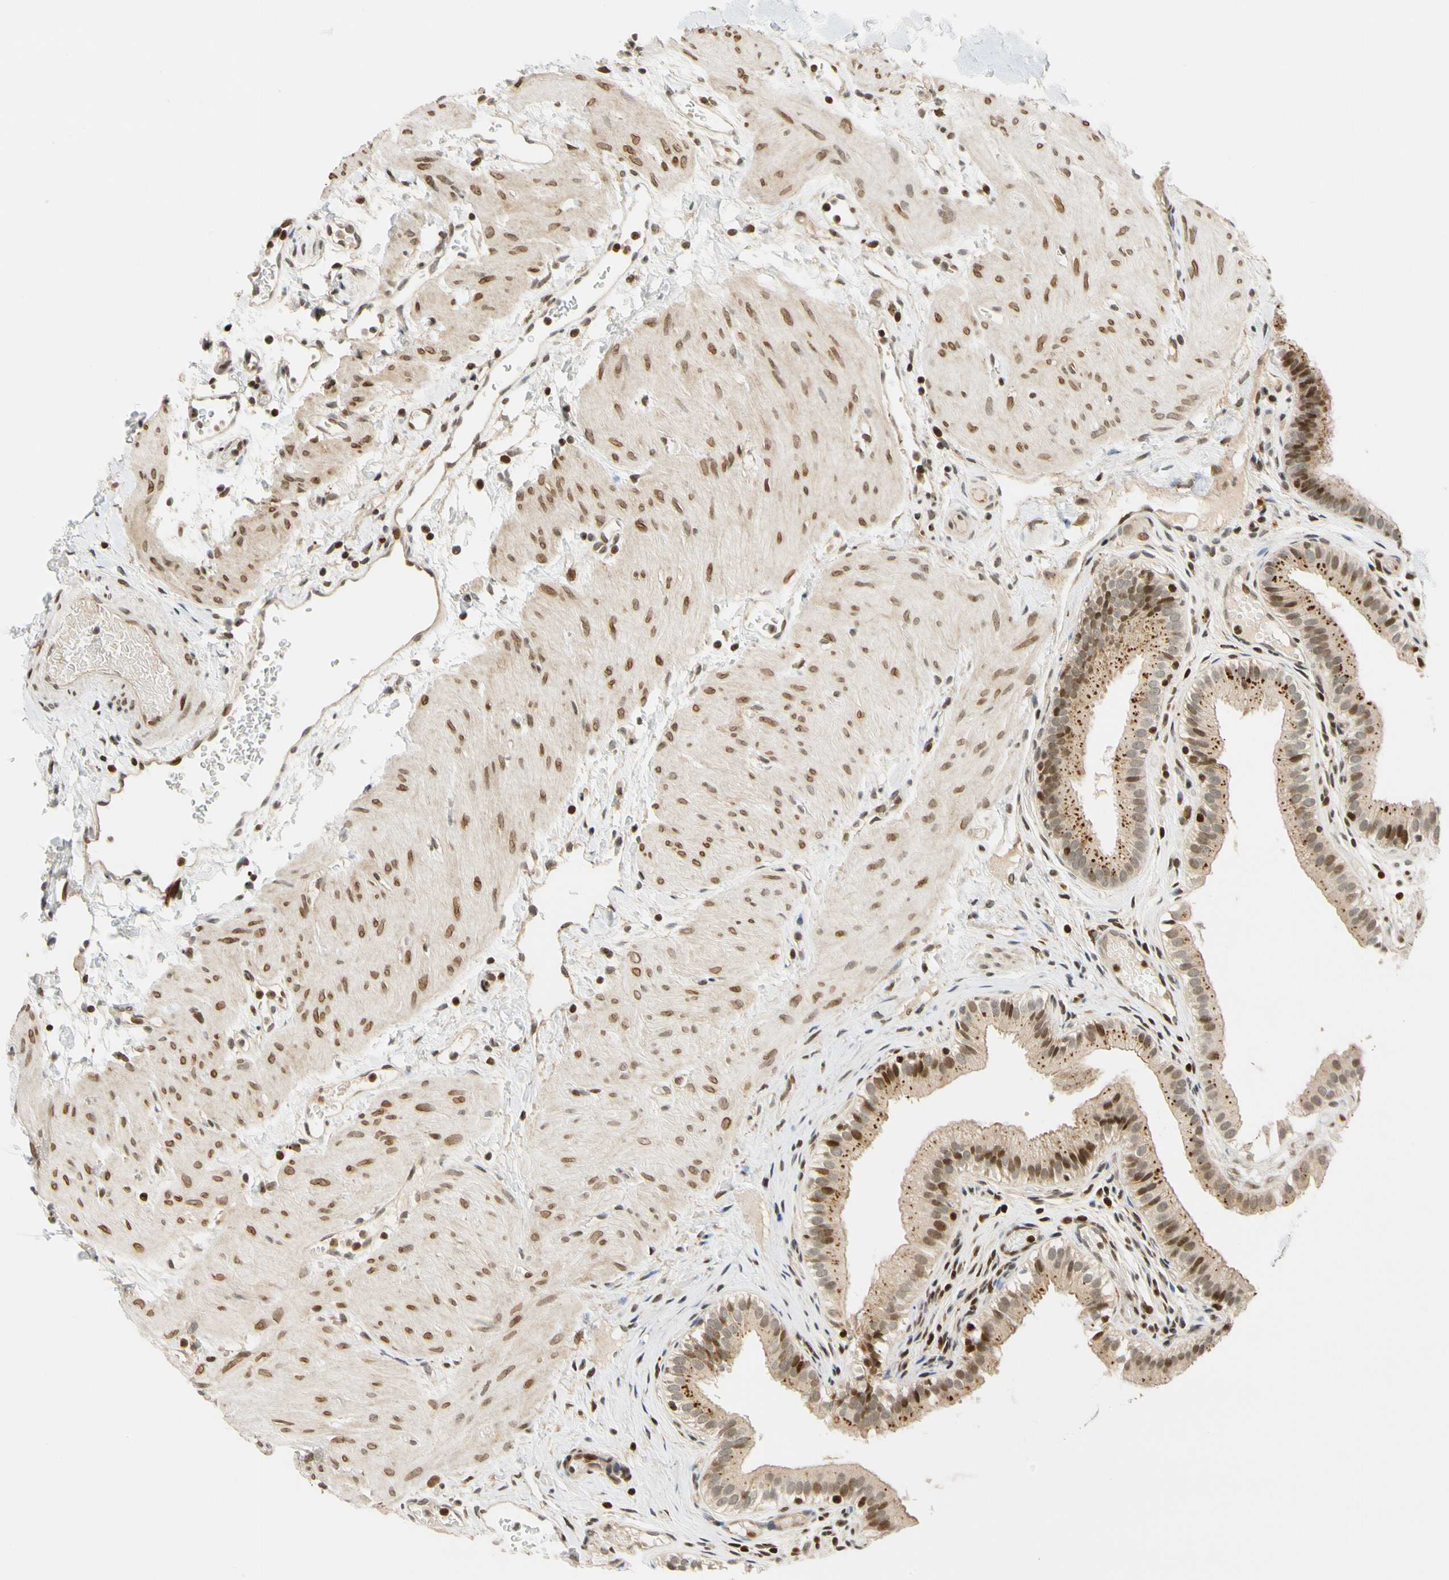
{"staining": {"intensity": "moderate", "quantity": ">75%", "location": "cytoplasmic/membranous,nuclear"}, "tissue": "gallbladder", "cell_type": "Glandular cells", "image_type": "normal", "snomed": [{"axis": "morphology", "description": "Normal tissue, NOS"}, {"axis": "topography", "description": "Gallbladder"}], "caption": "IHC of unremarkable human gallbladder displays medium levels of moderate cytoplasmic/membranous,nuclear positivity in about >75% of glandular cells.", "gene": "CDK7", "patient": {"sex": "female", "age": 26}}